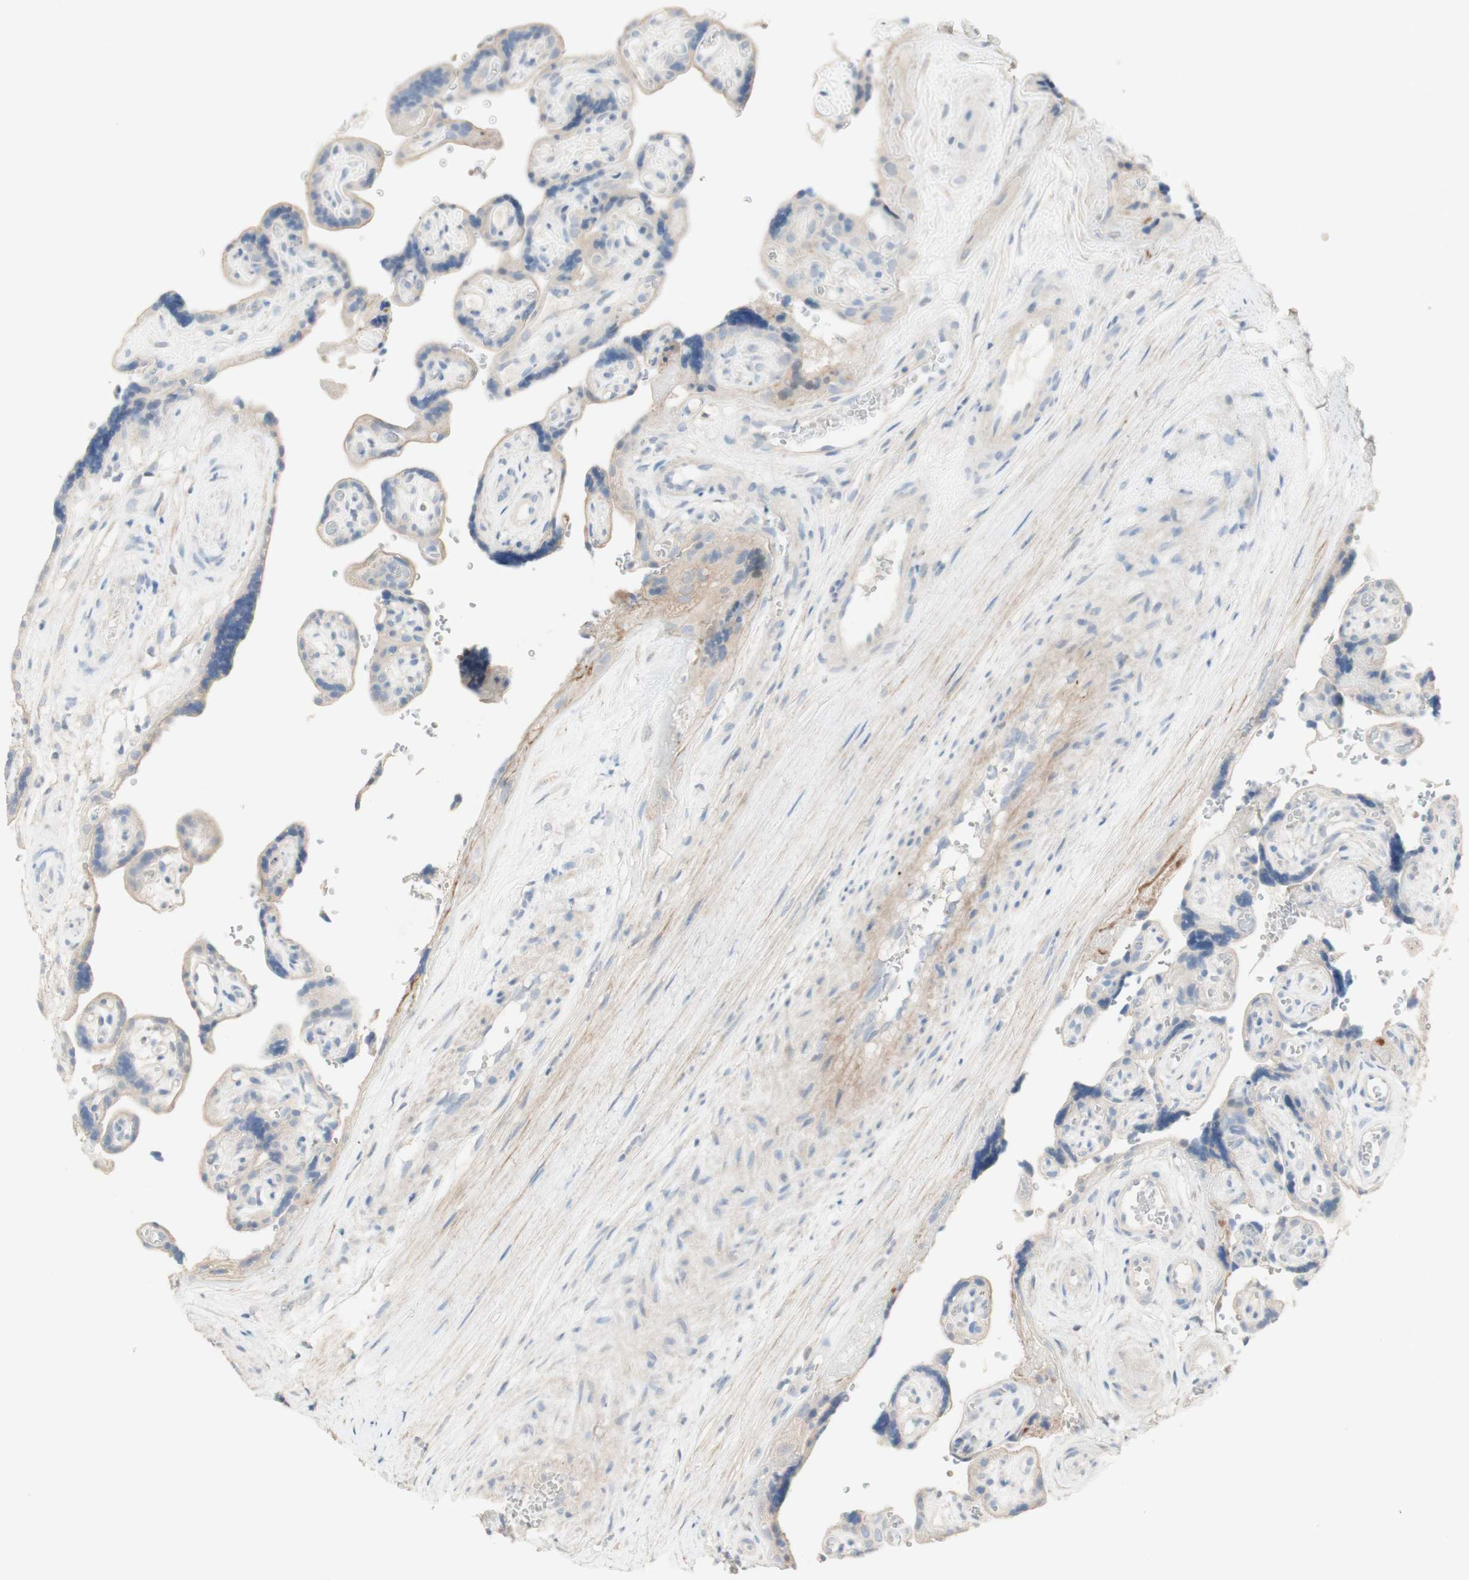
{"staining": {"intensity": "weak", "quantity": "25%-75%", "location": "cytoplasmic/membranous"}, "tissue": "placenta", "cell_type": "Decidual cells", "image_type": "normal", "snomed": [{"axis": "morphology", "description": "Normal tissue, NOS"}, {"axis": "topography", "description": "Placenta"}], "caption": "High-power microscopy captured an immunohistochemistry histopathology image of benign placenta, revealing weak cytoplasmic/membranous staining in about 25%-75% of decidual cells. The staining was performed using DAB, with brown indicating positive protein expression. Nuclei are stained blue with hematoxylin.", "gene": "MANEA", "patient": {"sex": "female", "age": 30}}